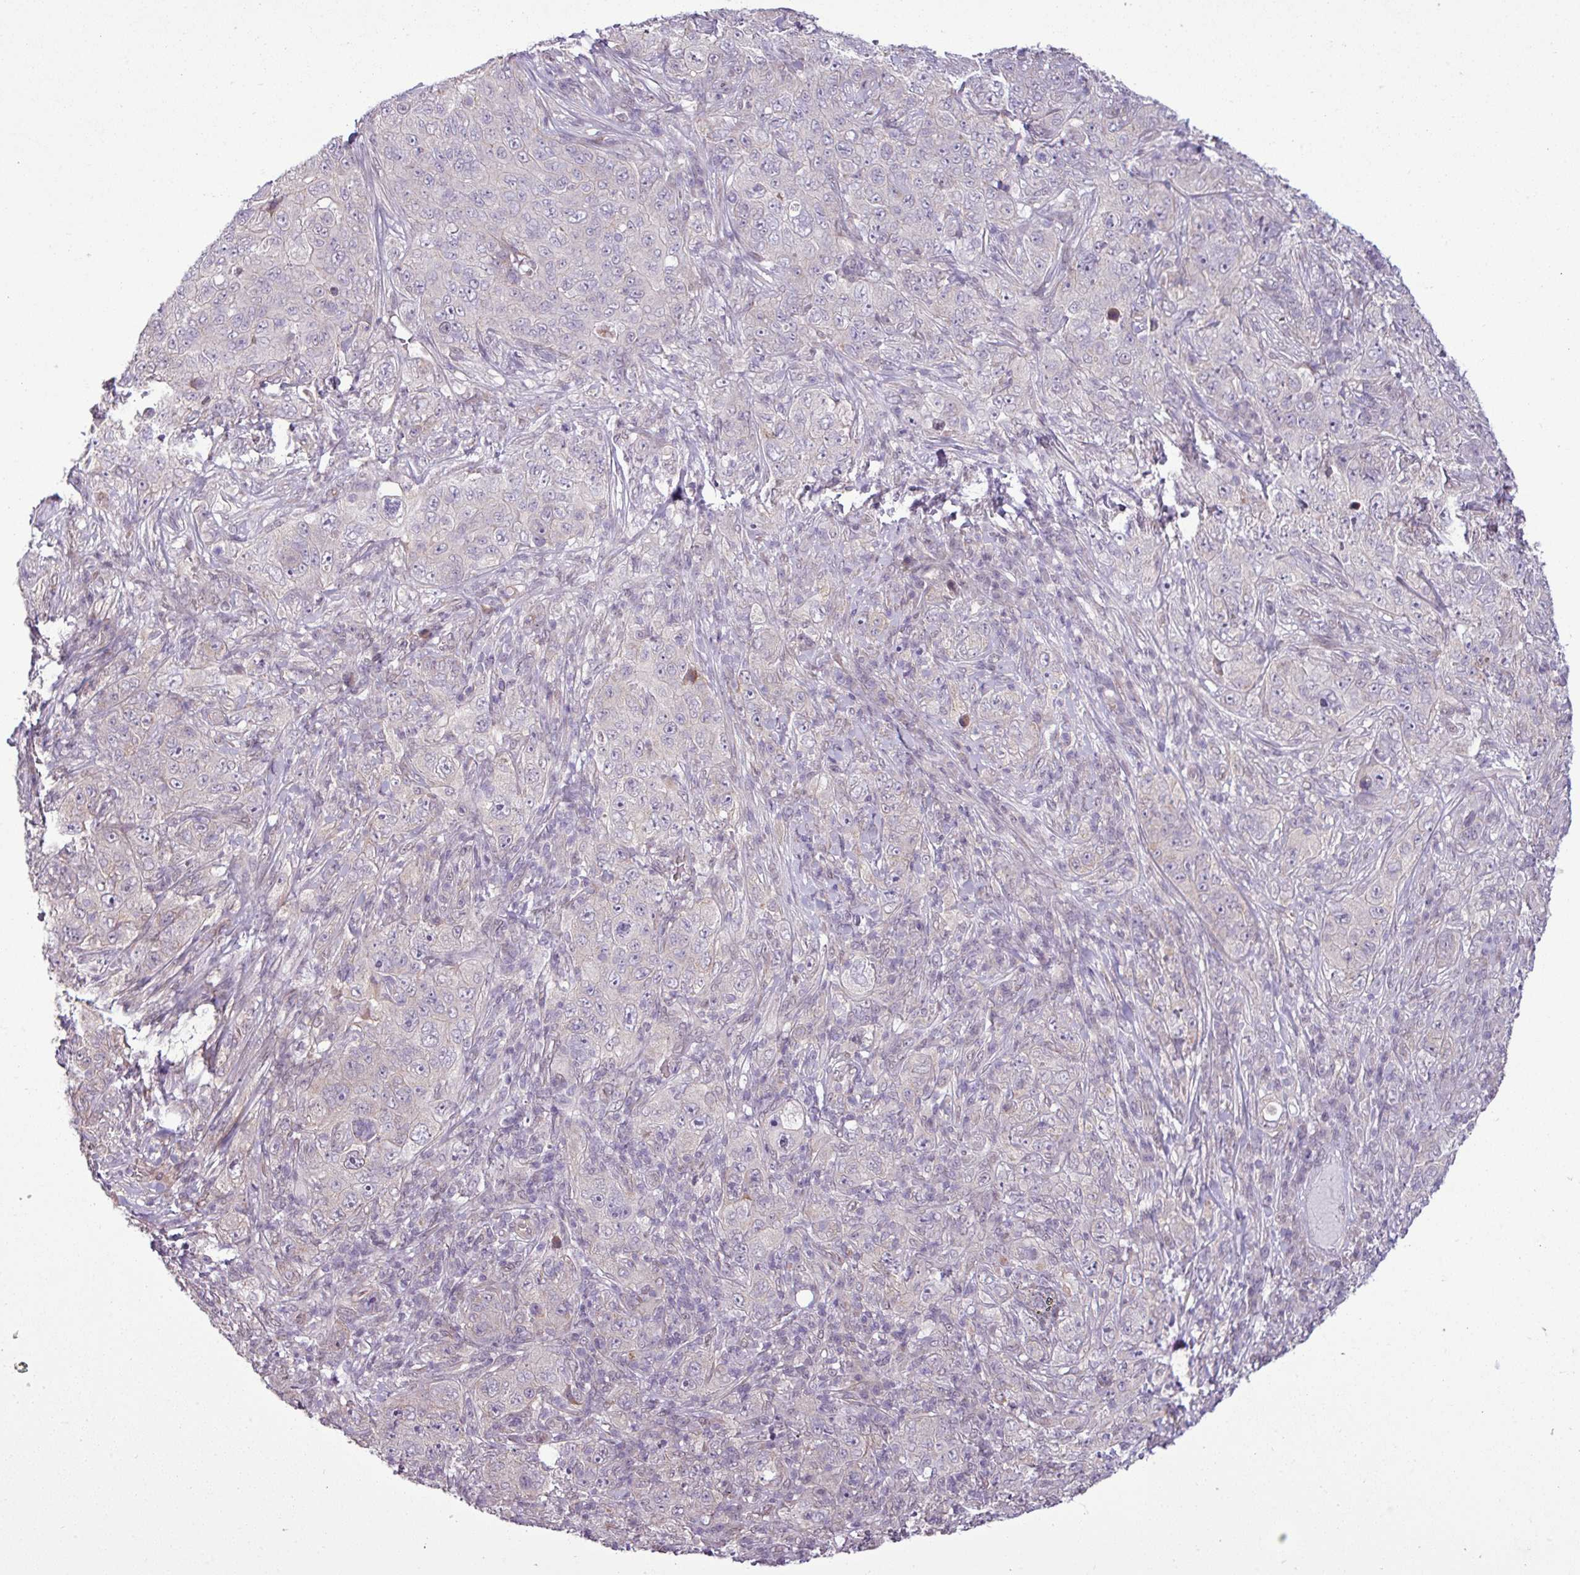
{"staining": {"intensity": "negative", "quantity": "none", "location": "none"}, "tissue": "pancreatic cancer", "cell_type": "Tumor cells", "image_type": "cancer", "snomed": [{"axis": "morphology", "description": "Adenocarcinoma, NOS"}, {"axis": "topography", "description": "Pancreas"}], "caption": "High power microscopy histopathology image of an immunohistochemistry histopathology image of pancreatic cancer, revealing no significant positivity in tumor cells.", "gene": "GPT2", "patient": {"sex": "male", "age": 68}}